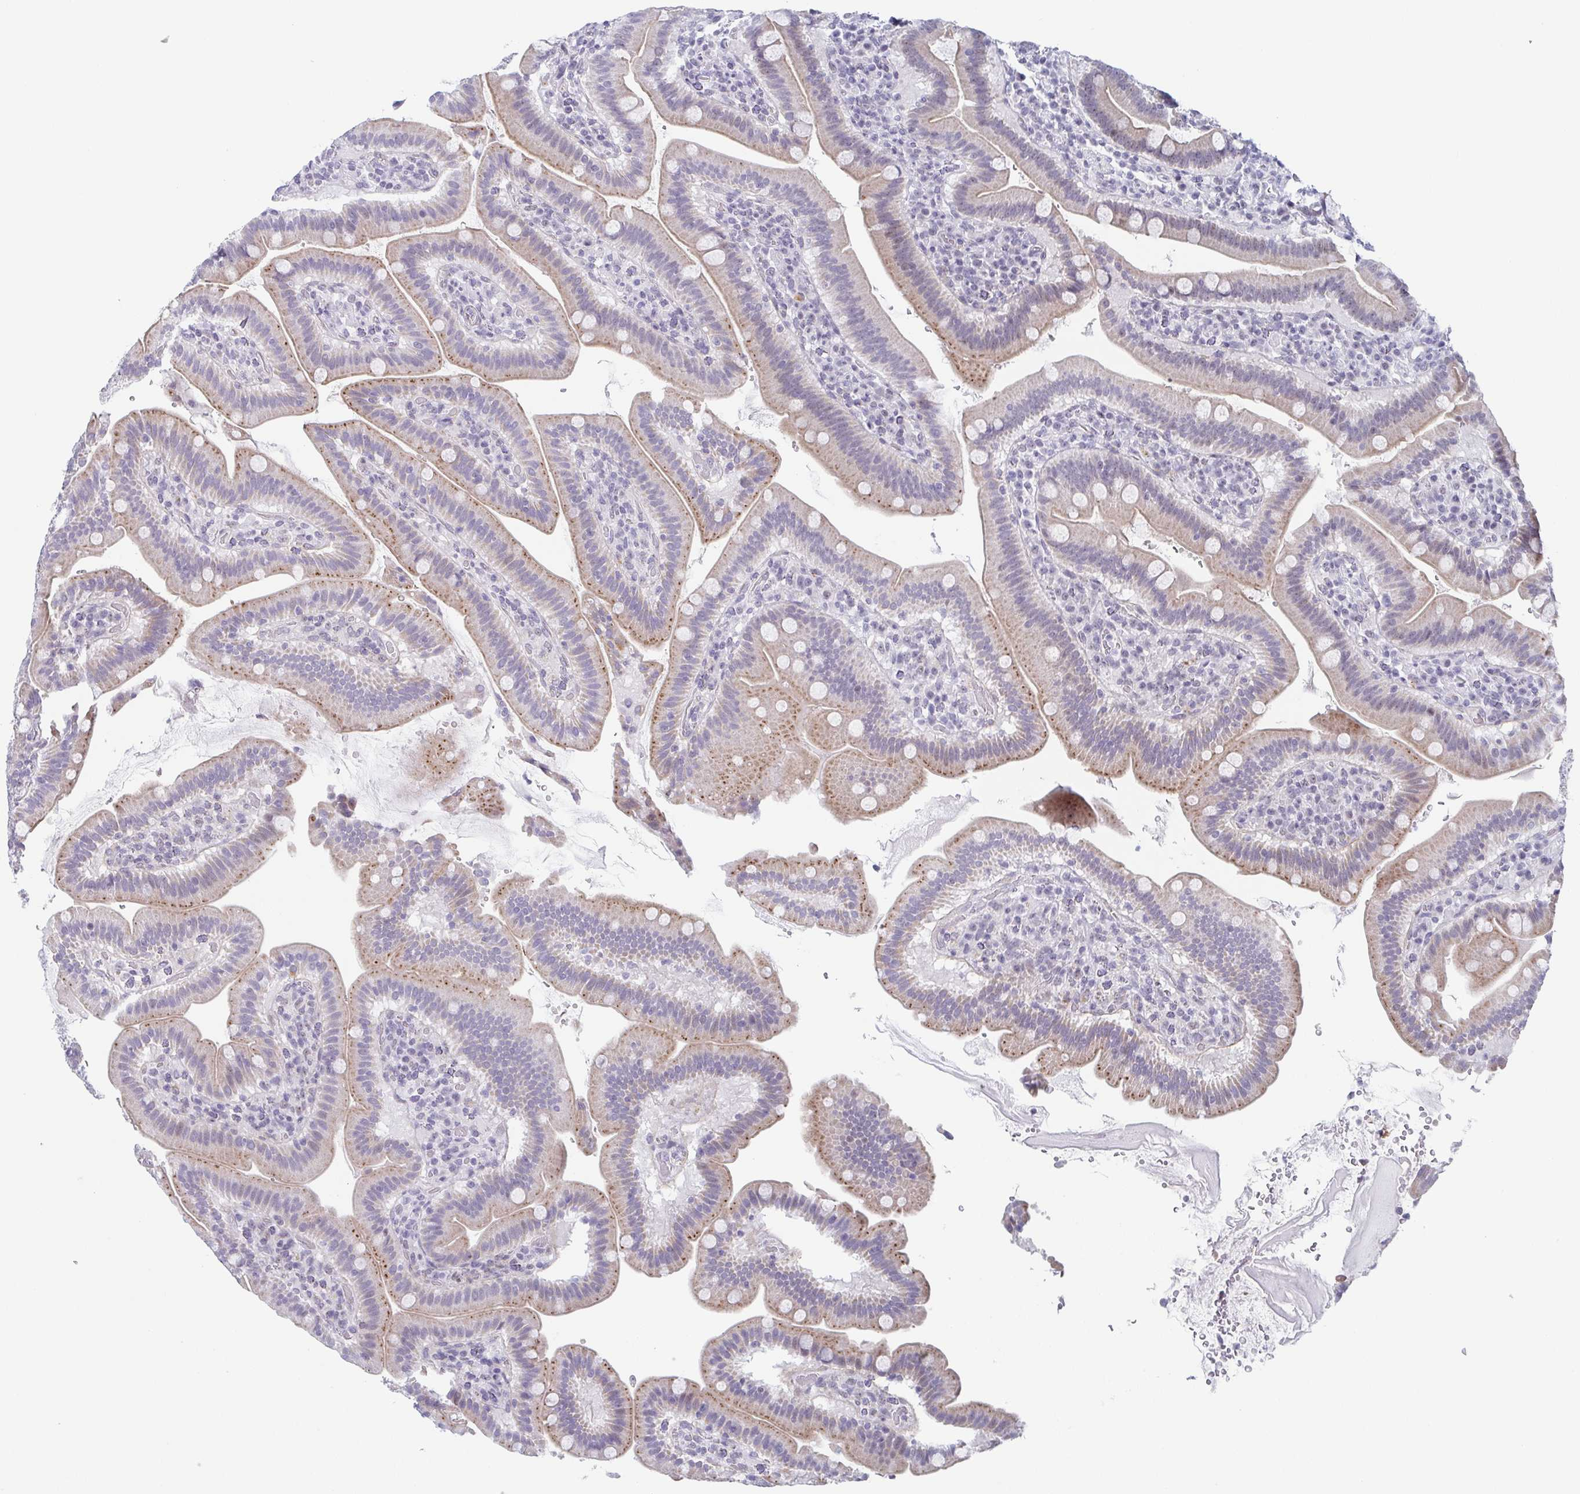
{"staining": {"intensity": "moderate", "quantity": "25%-75%", "location": "cytoplasmic/membranous"}, "tissue": "small intestine", "cell_type": "Glandular cells", "image_type": "normal", "snomed": [{"axis": "morphology", "description": "Normal tissue, NOS"}, {"axis": "topography", "description": "Small intestine"}], "caption": "Immunohistochemical staining of benign human small intestine shows moderate cytoplasmic/membranous protein staining in about 25%-75% of glandular cells.", "gene": "EXOSC7", "patient": {"sex": "male", "age": 26}}